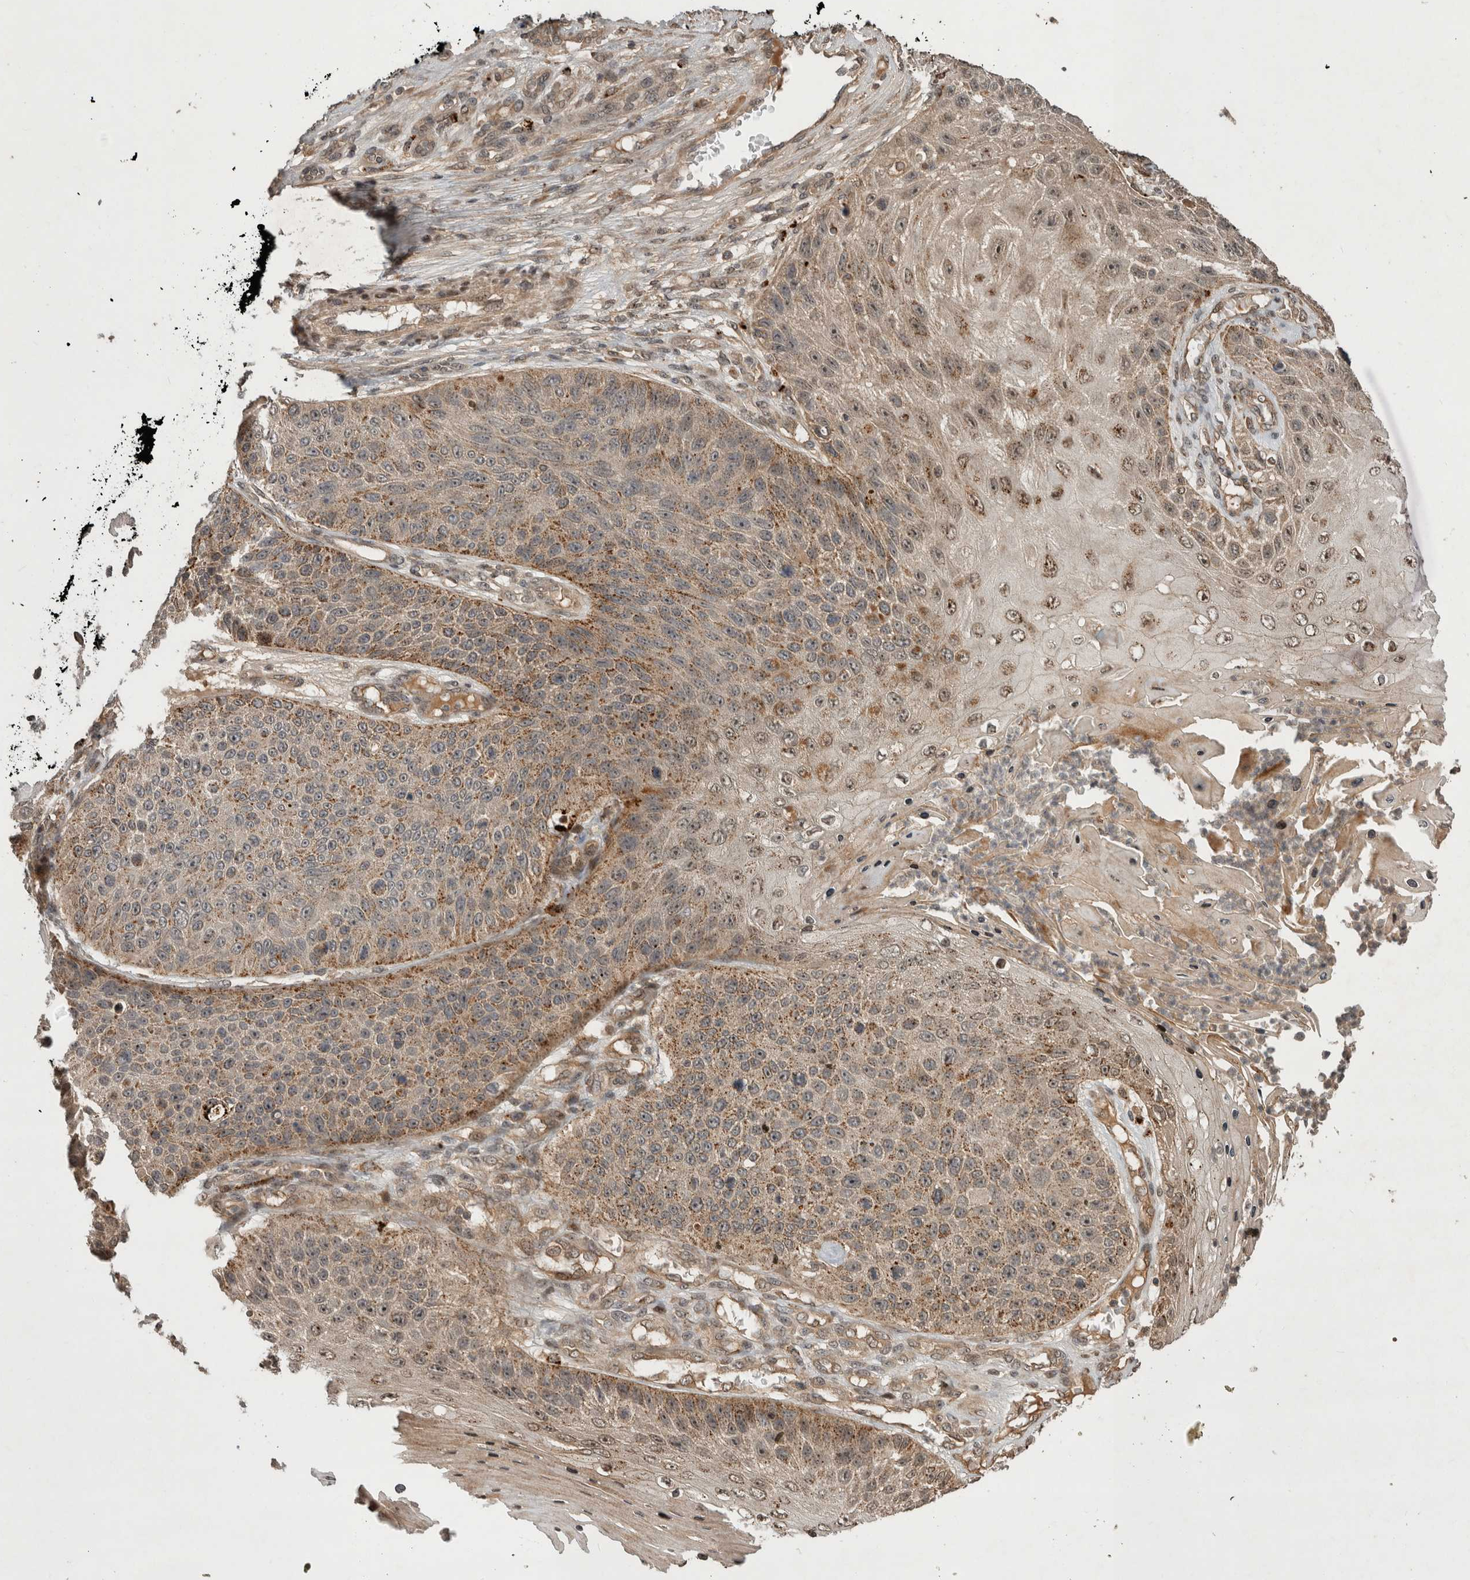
{"staining": {"intensity": "weak", "quantity": ">75%", "location": "cytoplasmic/membranous,nuclear"}, "tissue": "skin cancer", "cell_type": "Tumor cells", "image_type": "cancer", "snomed": [{"axis": "morphology", "description": "Squamous cell carcinoma, NOS"}, {"axis": "topography", "description": "Skin"}], "caption": "There is low levels of weak cytoplasmic/membranous and nuclear positivity in tumor cells of skin cancer (squamous cell carcinoma), as demonstrated by immunohistochemical staining (brown color).", "gene": "PITPNC1", "patient": {"sex": "female", "age": 88}}